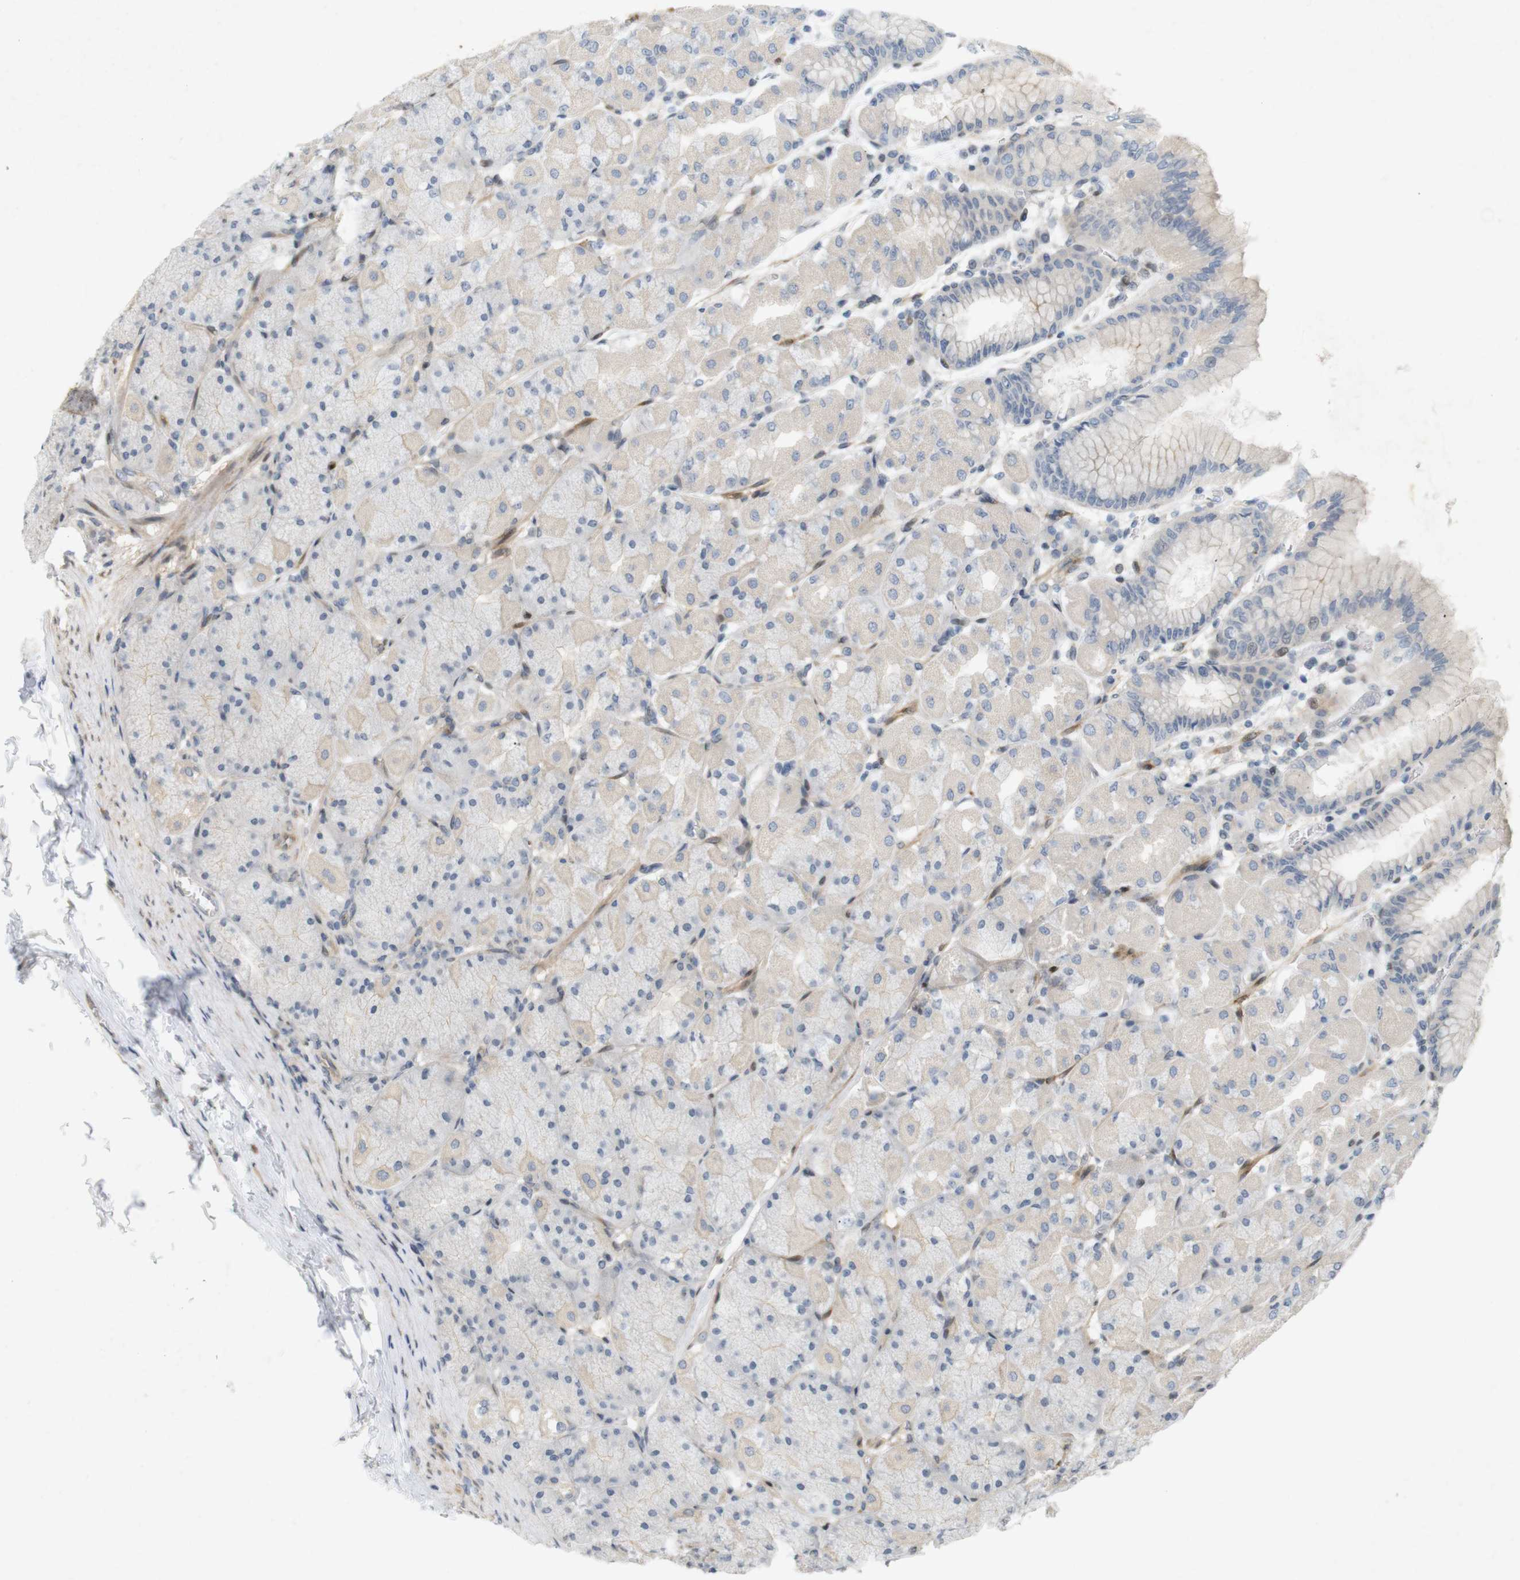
{"staining": {"intensity": "moderate", "quantity": "<25%", "location": "cytoplasmic/membranous"}, "tissue": "stomach", "cell_type": "Glandular cells", "image_type": "normal", "snomed": [{"axis": "morphology", "description": "Normal tissue, NOS"}, {"axis": "topography", "description": "Stomach, upper"}], "caption": "Glandular cells reveal low levels of moderate cytoplasmic/membranous positivity in about <25% of cells in benign stomach.", "gene": "PPP1R14A", "patient": {"sex": "female", "age": 56}}